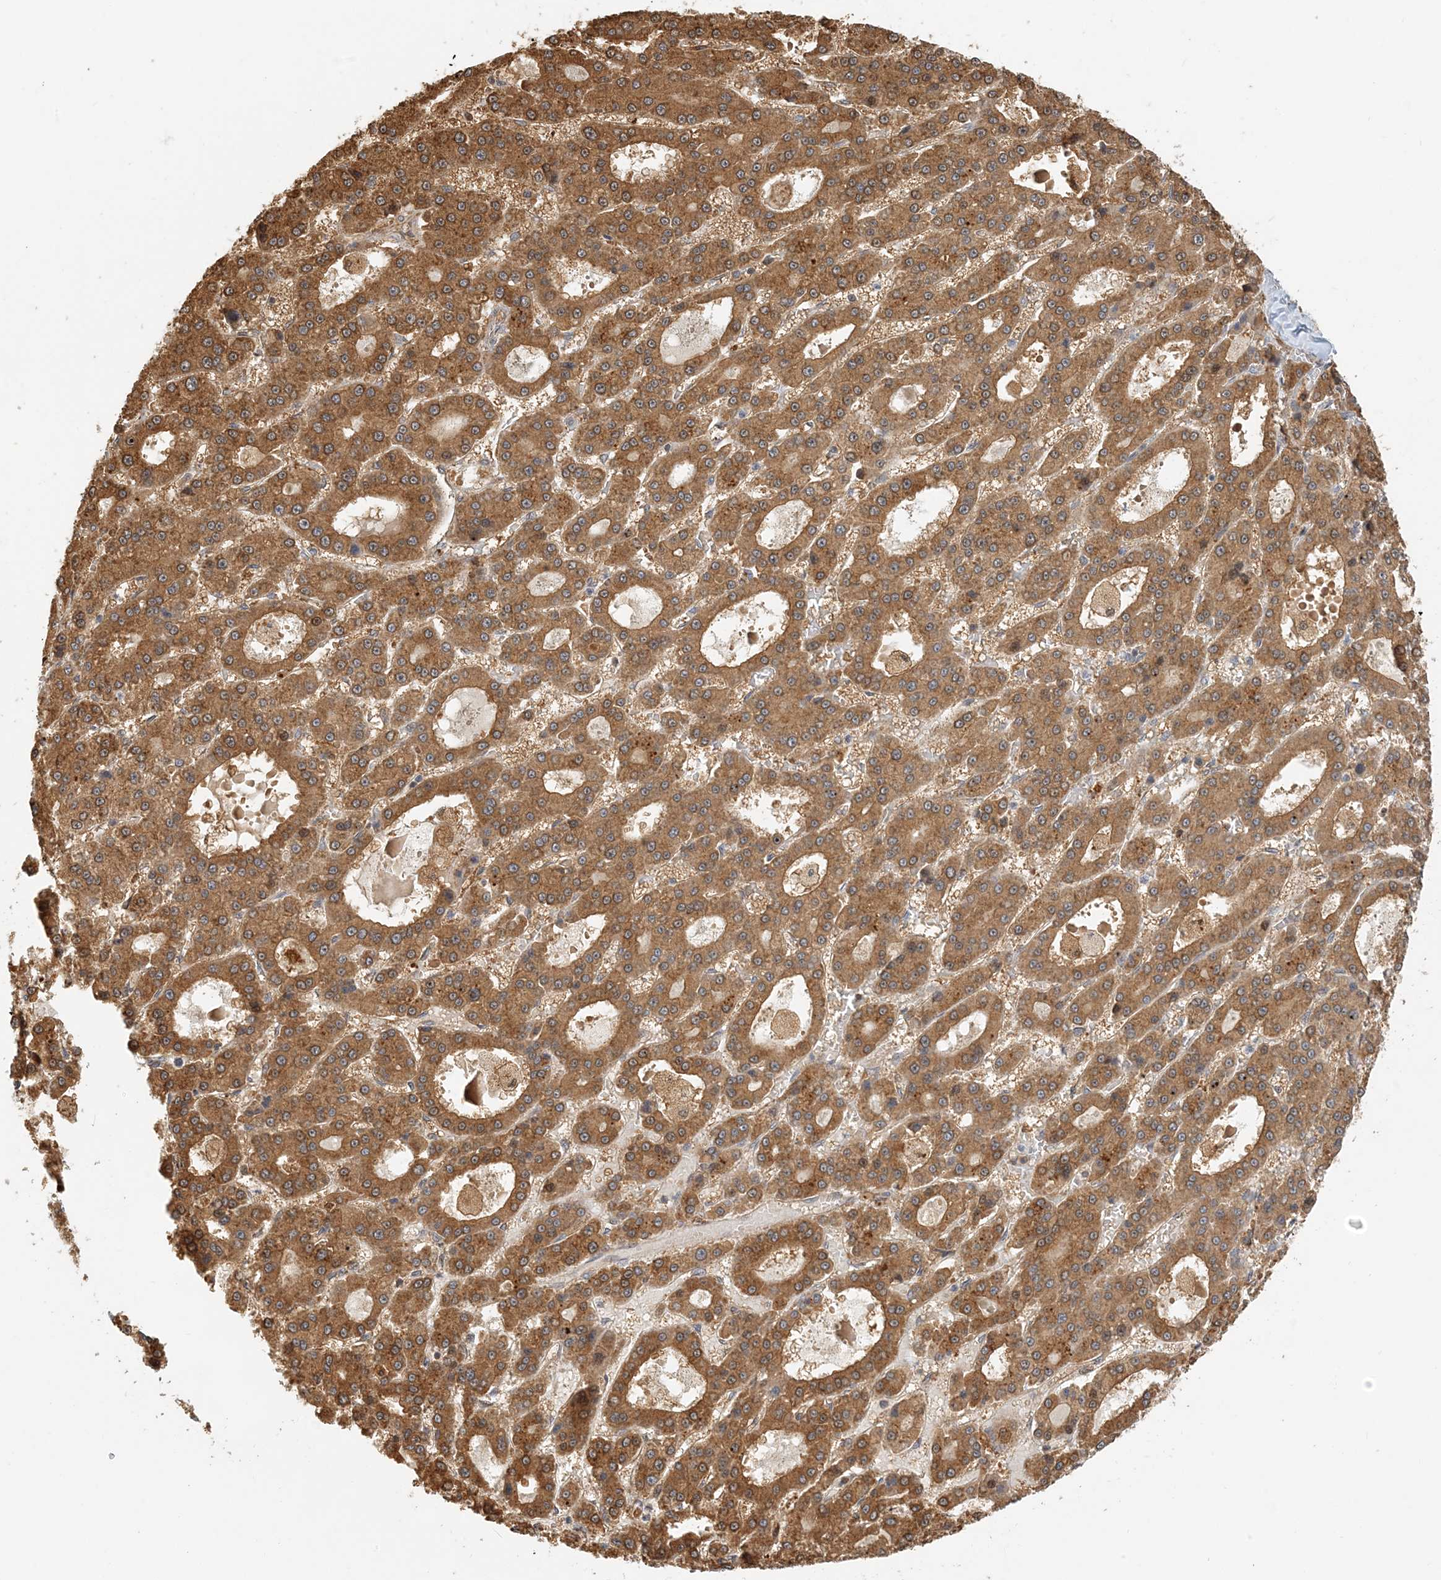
{"staining": {"intensity": "strong", "quantity": ">75%", "location": "cytoplasmic/membranous"}, "tissue": "liver cancer", "cell_type": "Tumor cells", "image_type": "cancer", "snomed": [{"axis": "morphology", "description": "Carcinoma, Hepatocellular, NOS"}, {"axis": "topography", "description": "Liver"}], "caption": "Immunohistochemistry photomicrograph of neoplastic tissue: liver hepatocellular carcinoma stained using immunohistochemistry (IHC) demonstrates high levels of strong protein expression localized specifically in the cytoplasmic/membranous of tumor cells, appearing as a cytoplasmic/membranous brown color.", "gene": "HNMT", "patient": {"sex": "male", "age": 70}}